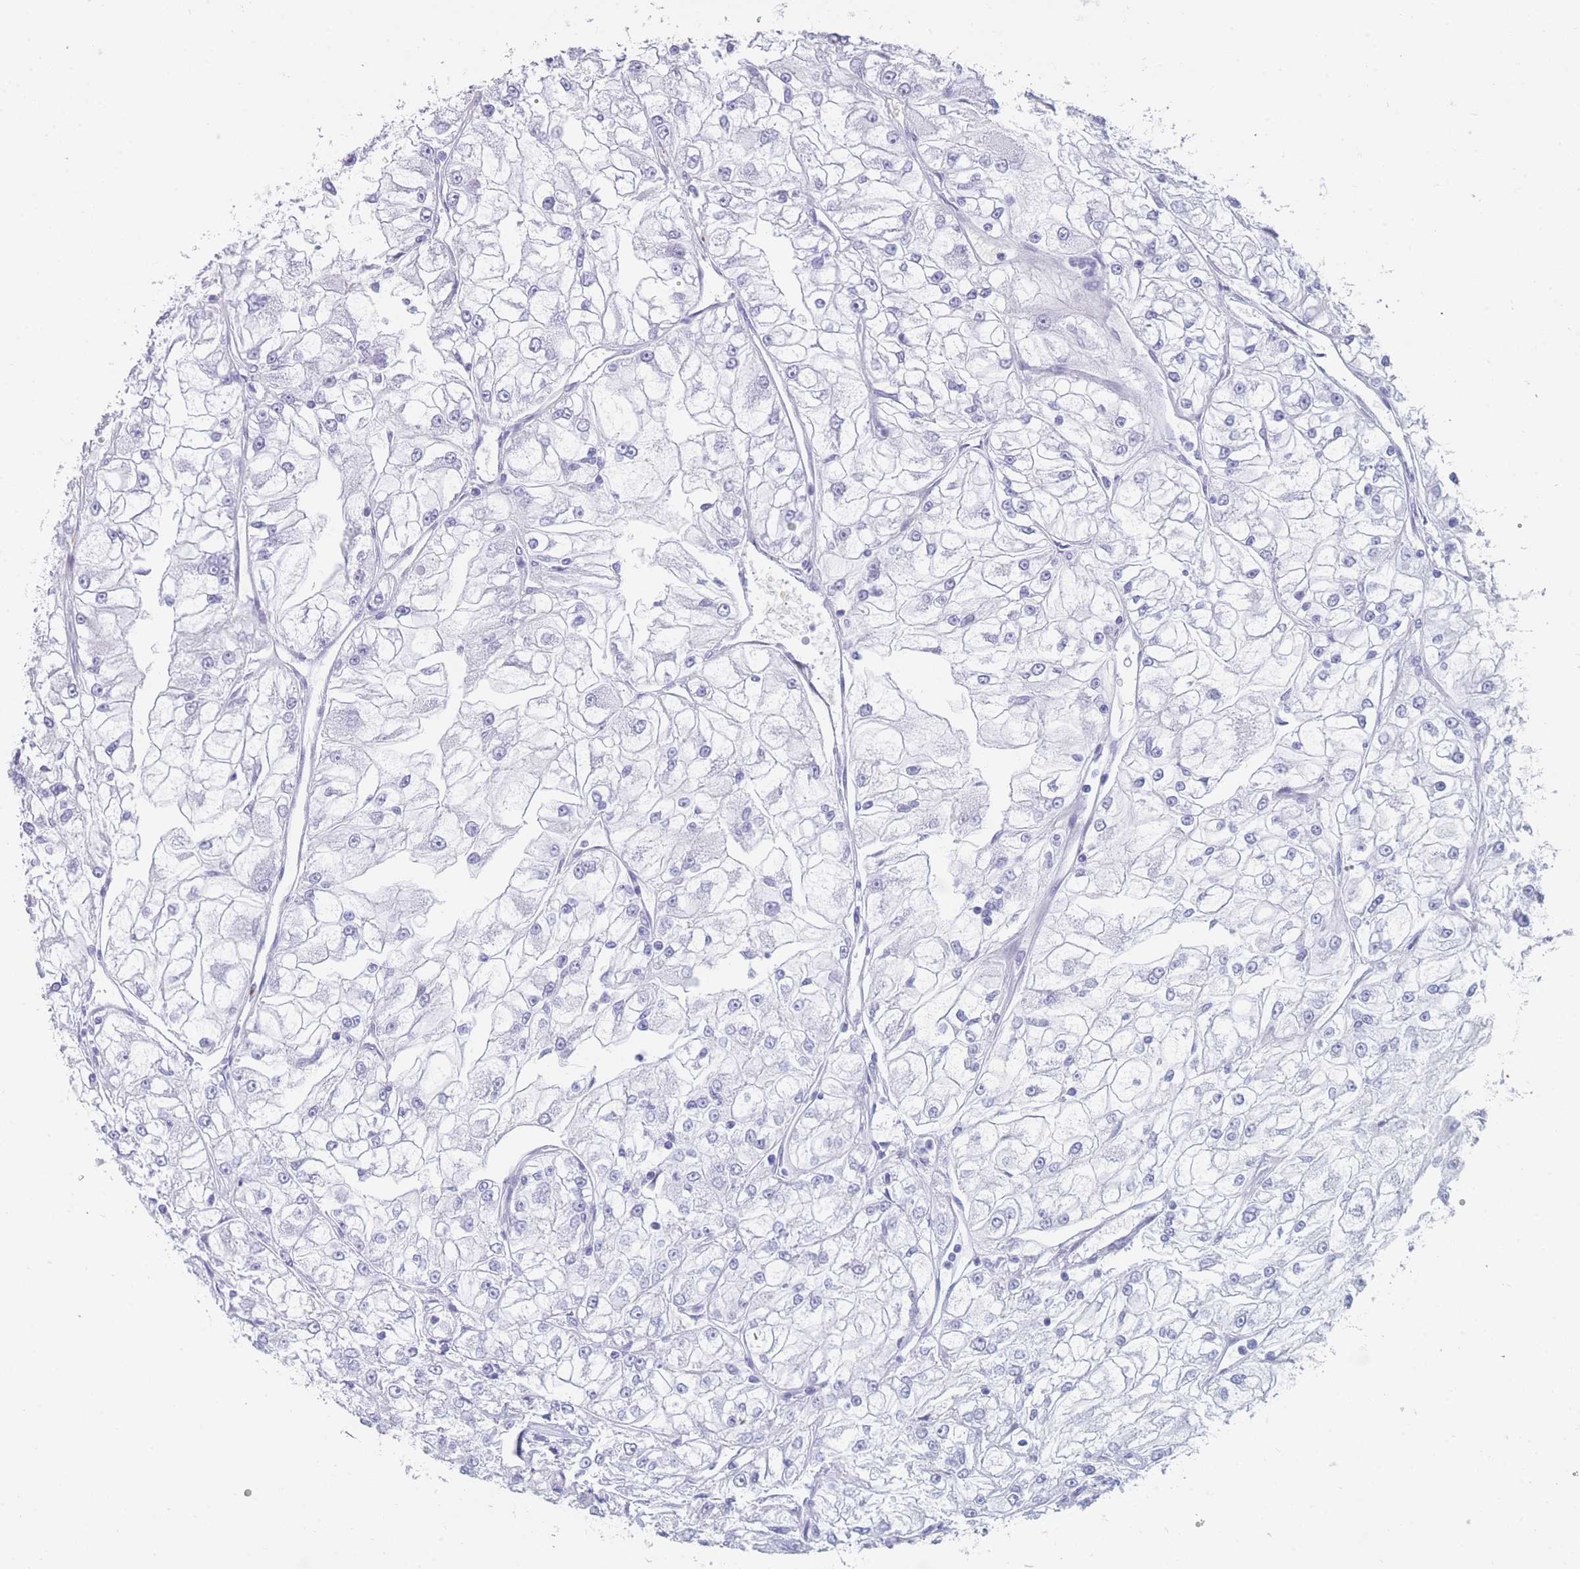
{"staining": {"intensity": "negative", "quantity": "none", "location": "none"}, "tissue": "renal cancer", "cell_type": "Tumor cells", "image_type": "cancer", "snomed": [{"axis": "morphology", "description": "Adenocarcinoma, NOS"}, {"axis": "topography", "description": "Kidney"}], "caption": "Immunohistochemistry histopathology image of renal cancer (adenocarcinoma) stained for a protein (brown), which exhibits no expression in tumor cells.", "gene": "OR5D16", "patient": {"sex": "female", "age": 72}}